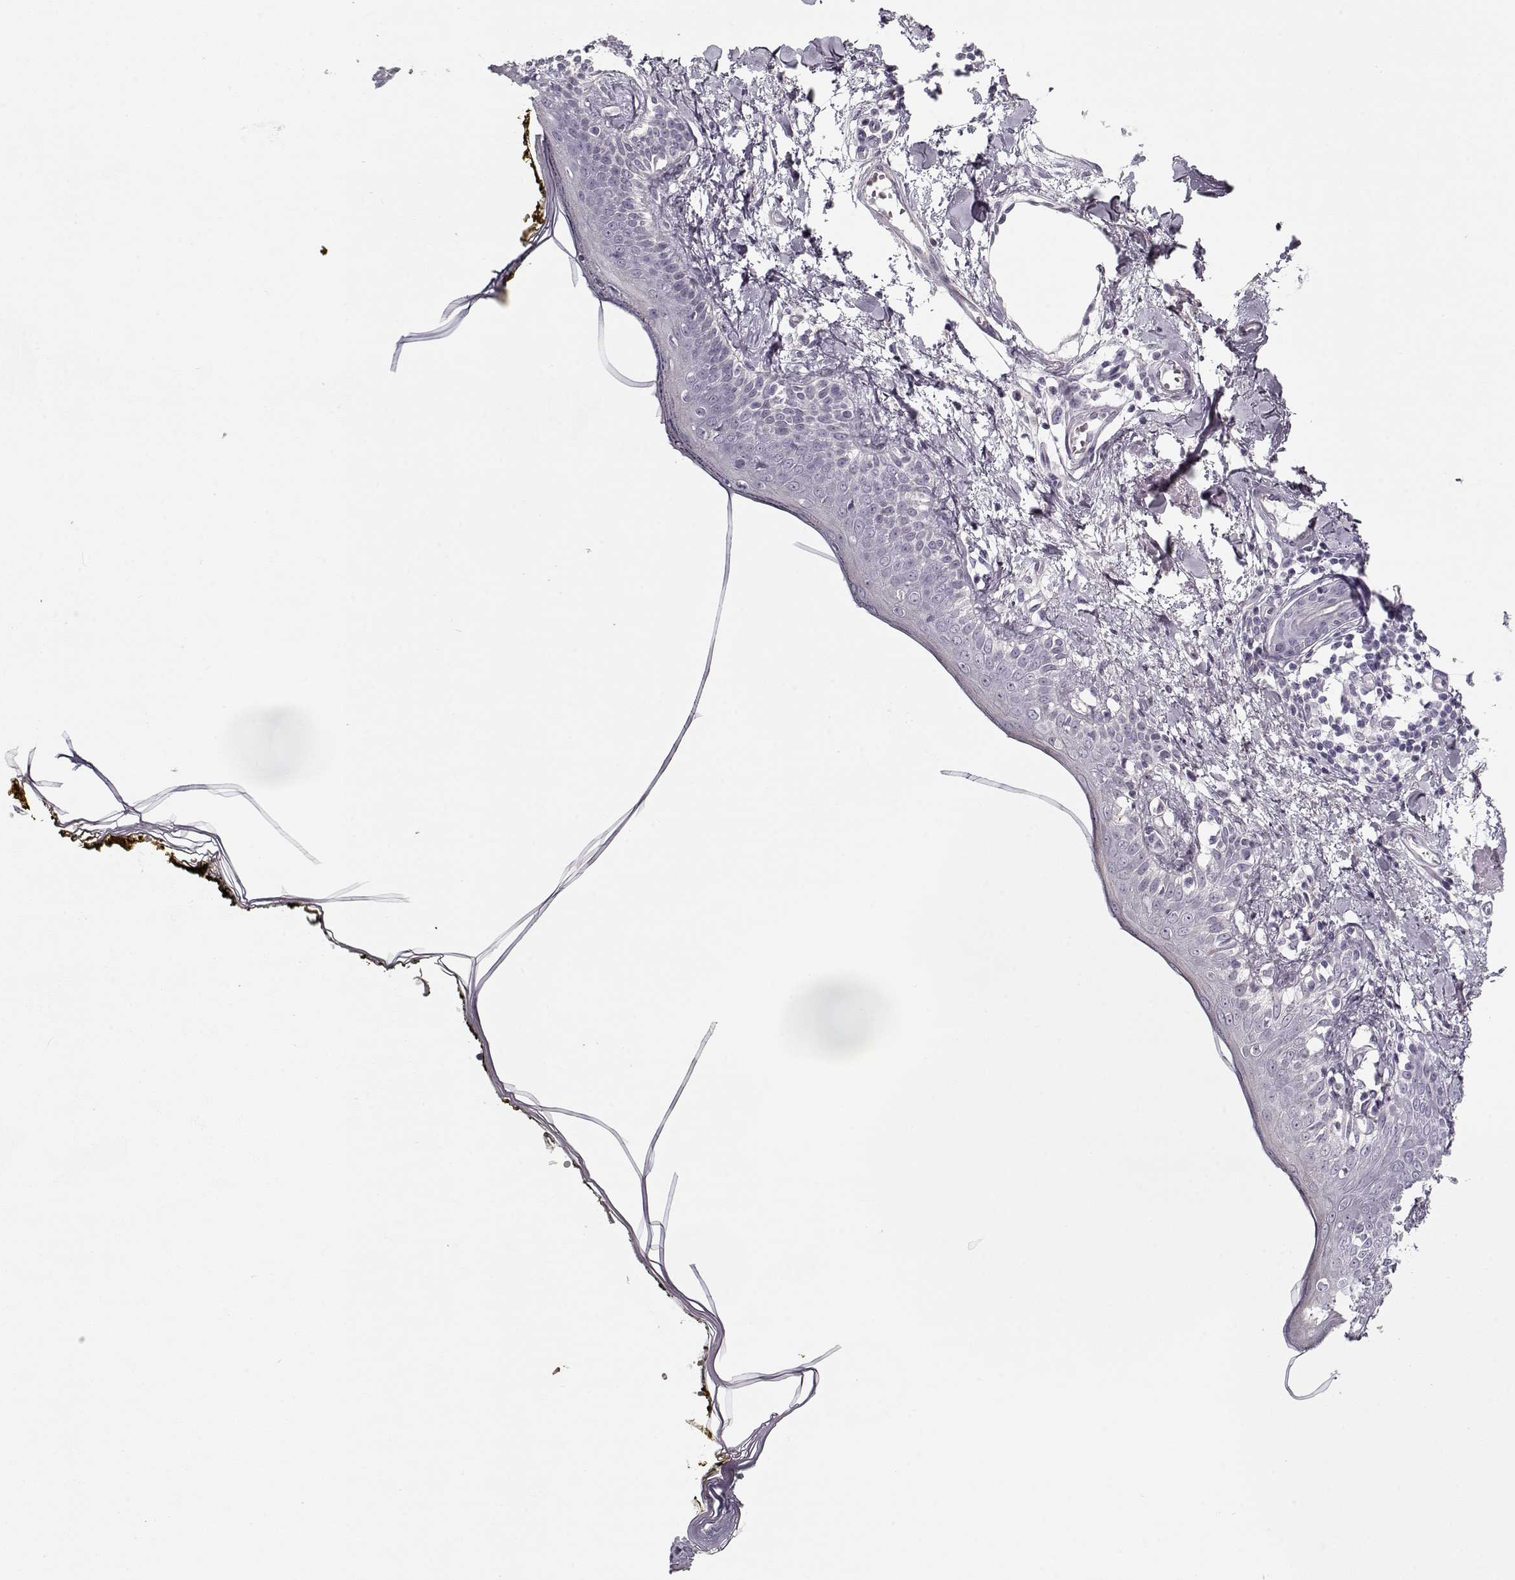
{"staining": {"intensity": "negative", "quantity": "none", "location": "none"}, "tissue": "skin", "cell_type": "Fibroblasts", "image_type": "normal", "snomed": [{"axis": "morphology", "description": "Normal tissue, NOS"}, {"axis": "topography", "description": "Skin"}], "caption": "Fibroblasts are negative for protein expression in unremarkable human skin. Brightfield microscopy of IHC stained with DAB (brown) and hematoxylin (blue), captured at high magnification.", "gene": "CCDC136", "patient": {"sex": "male", "age": 76}}